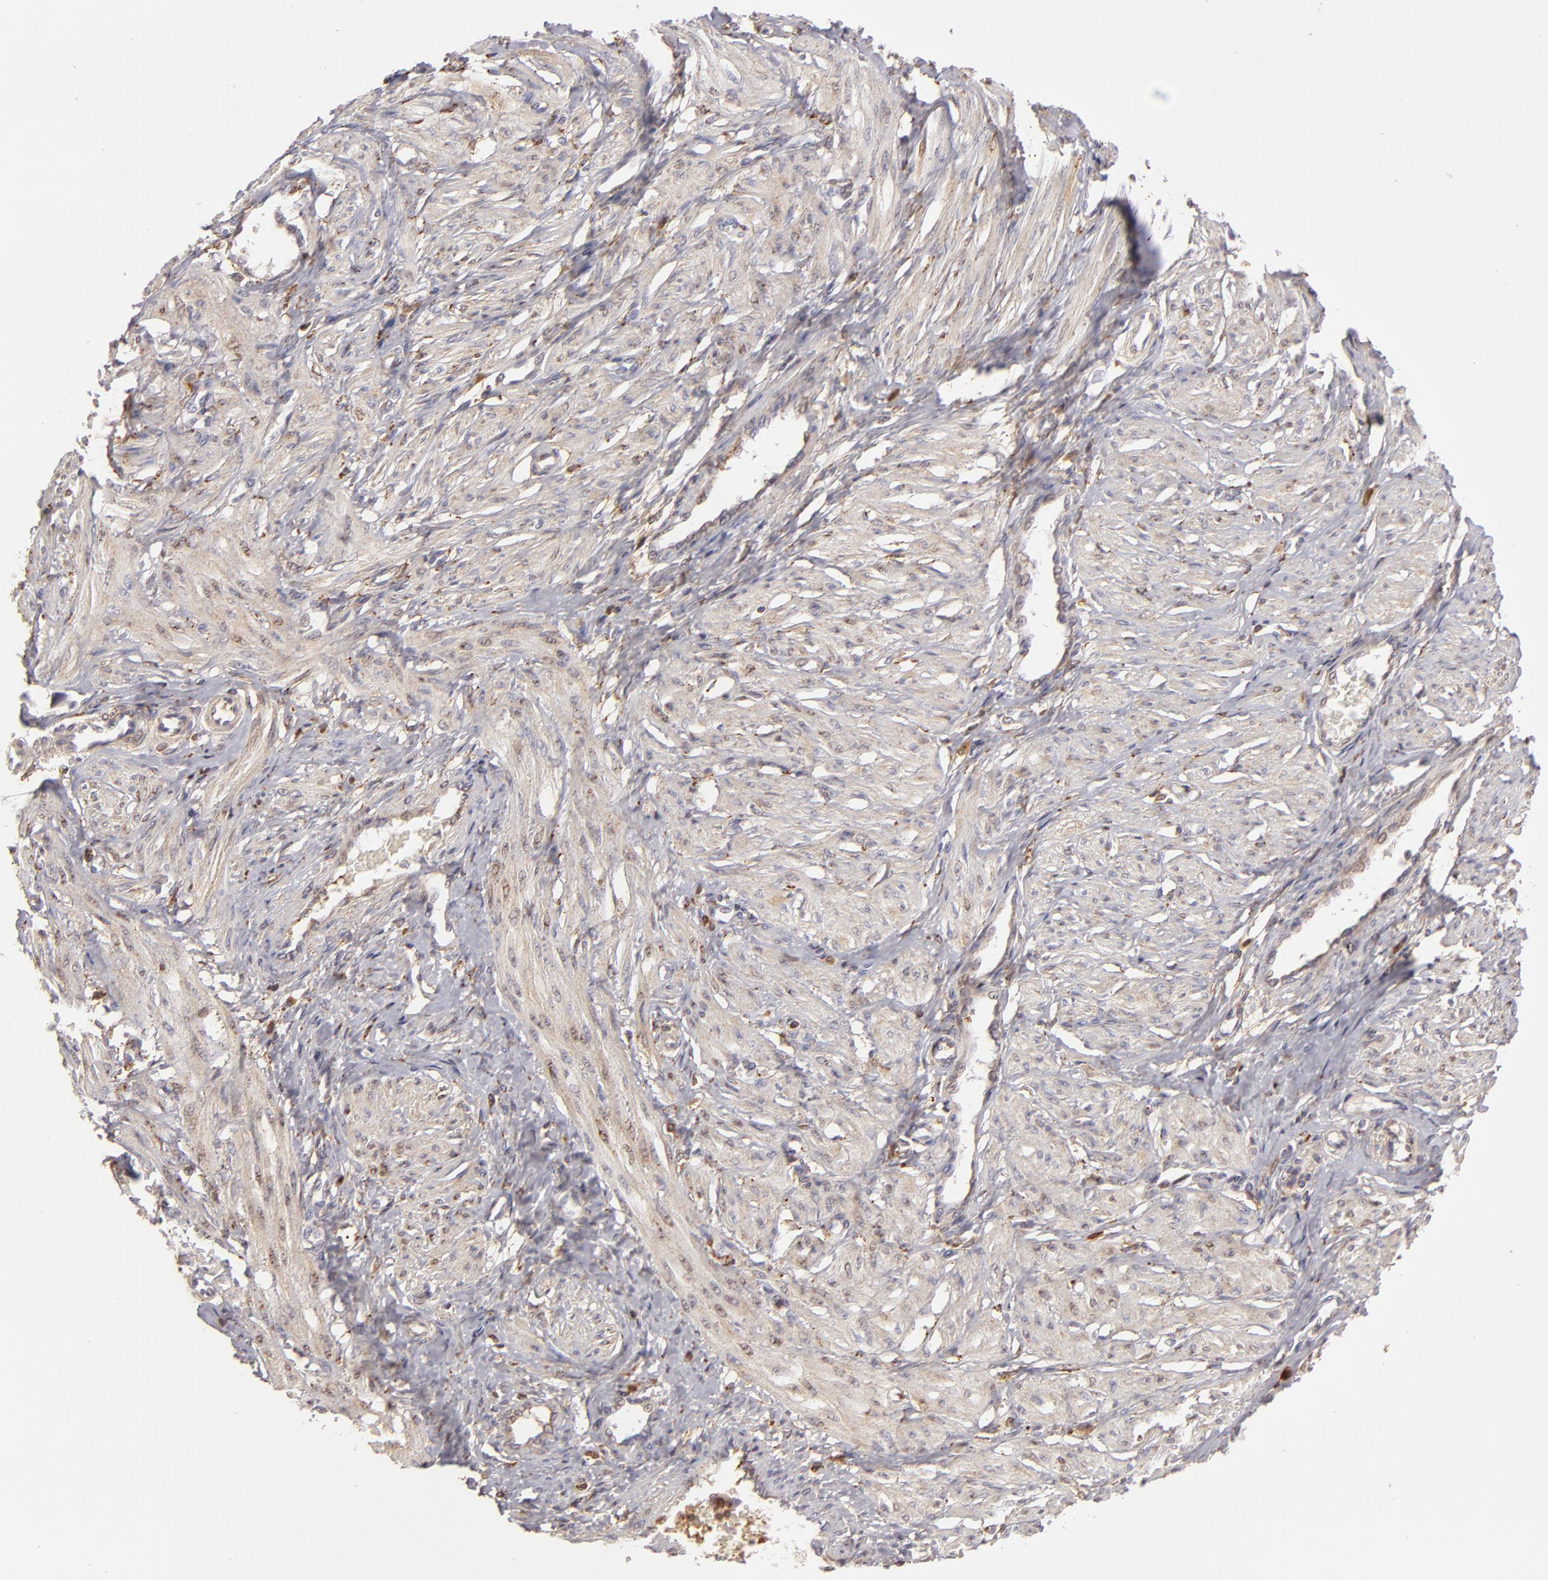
{"staining": {"intensity": "negative", "quantity": "none", "location": "none"}, "tissue": "smooth muscle", "cell_type": "Smooth muscle cells", "image_type": "normal", "snomed": [{"axis": "morphology", "description": "Normal tissue, NOS"}, {"axis": "topography", "description": "Smooth muscle"}, {"axis": "topography", "description": "Uterus"}], "caption": "Smooth muscle was stained to show a protein in brown. There is no significant staining in smooth muscle cells. The staining was performed using DAB (3,3'-diaminobenzidine) to visualize the protein expression in brown, while the nuclei were stained in blue with hematoxylin (Magnification: 20x).", "gene": "CFB", "patient": {"sex": "female", "age": 39}}